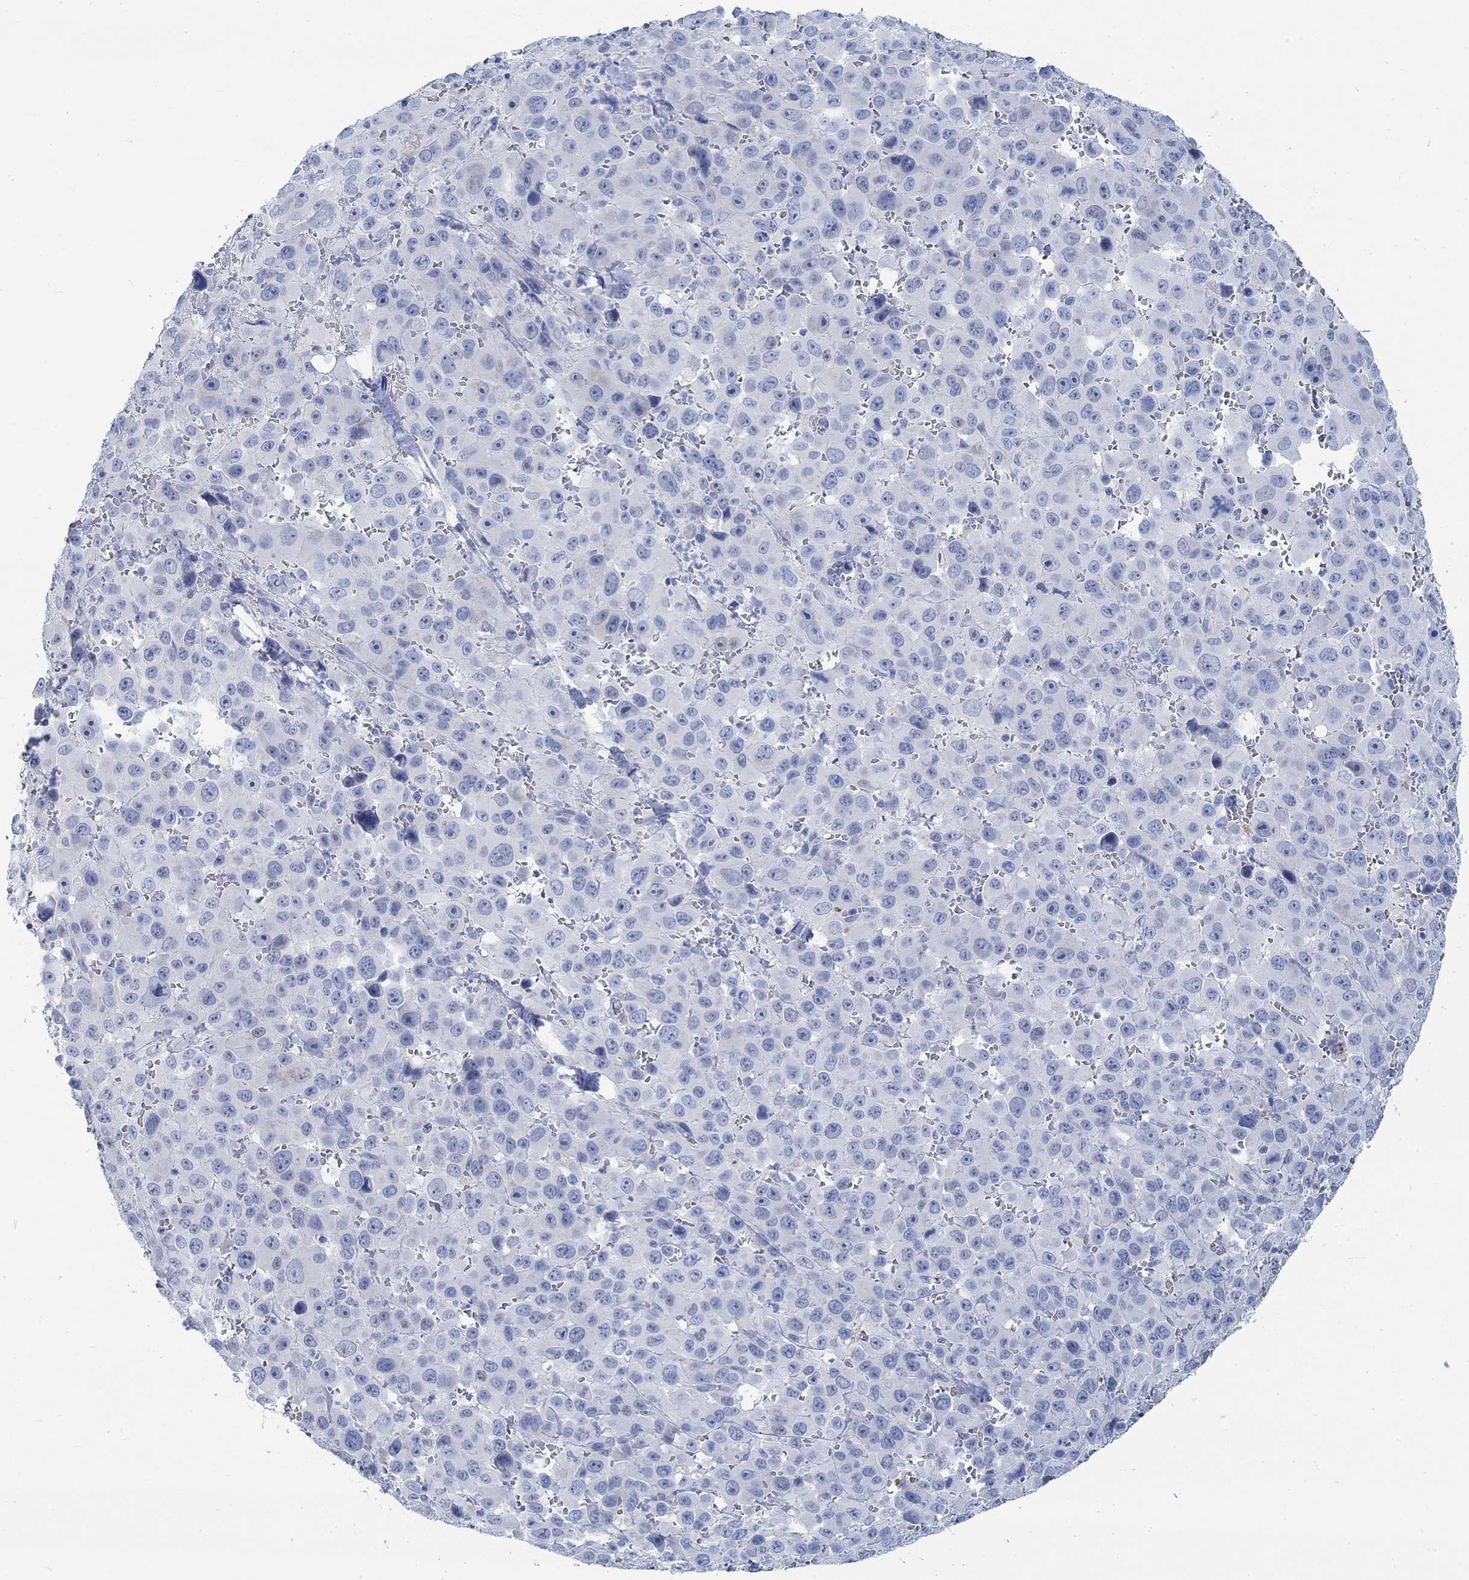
{"staining": {"intensity": "negative", "quantity": "none", "location": "none"}, "tissue": "melanoma", "cell_type": "Tumor cells", "image_type": "cancer", "snomed": [{"axis": "morphology", "description": "Malignant melanoma, NOS"}, {"axis": "topography", "description": "Skin"}], "caption": "Immunohistochemical staining of malignant melanoma demonstrates no significant expression in tumor cells. (IHC, brightfield microscopy, high magnification).", "gene": "RBM20", "patient": {"sex": "female", "age": 91}}